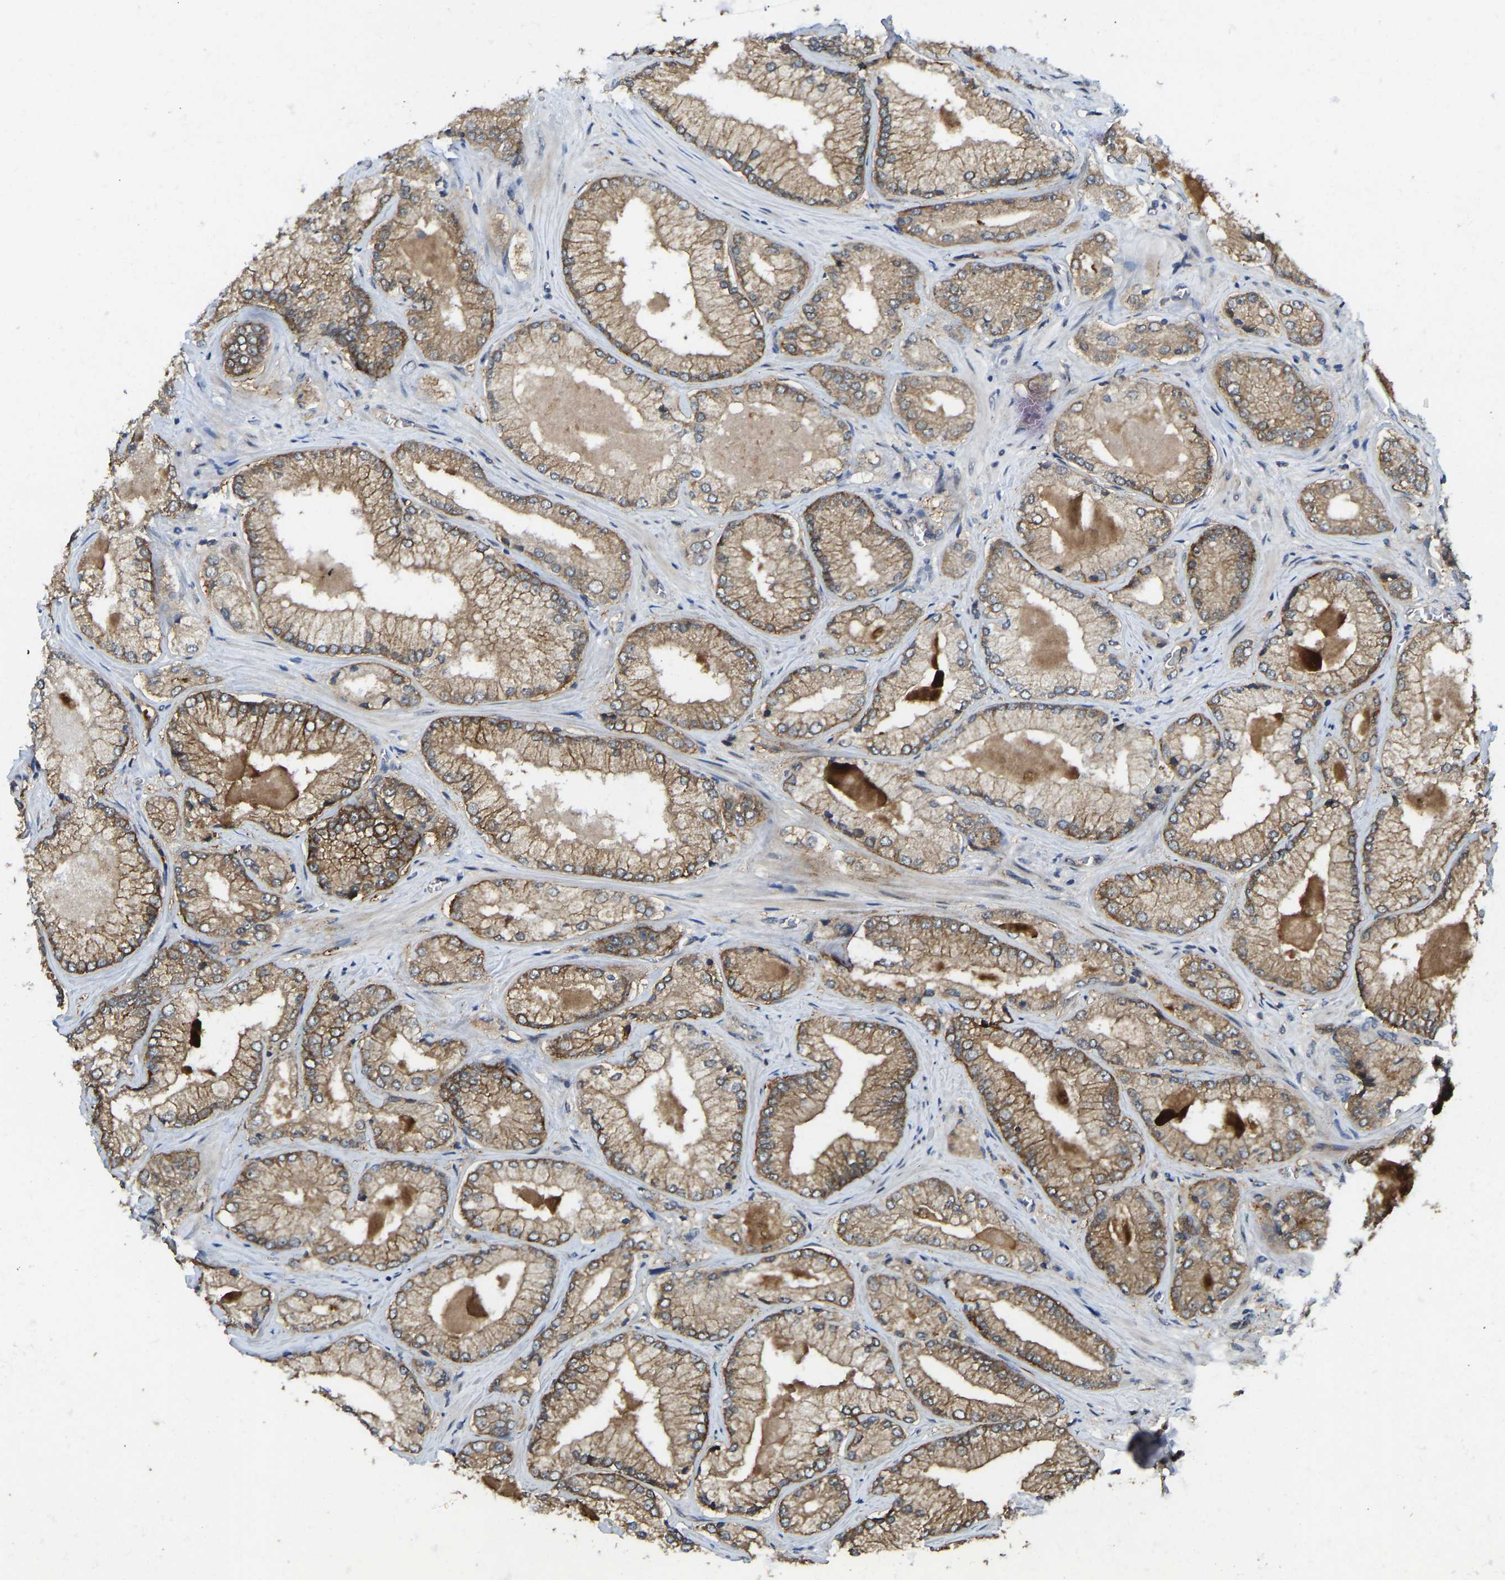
{"staining": {"intensity": "moderate", "quantity": ">75%", "location": "cytoplasmic/membranous"}, "tissue": "prostate cancer", "cell_type": "Tumor cells", "image_type": "cancer", "snomed": [{"axis": "morphology", "description": "Adenocarcinoma, Low grade"}, {"axis": "topography", "description": "Prostate"}], "caption": "Moderate cytoplasmic/membranous staining for a protein is appreciated in approximately >75% of tumor cells of prostate cancer (adenocarcinoma (low-grade)) using immunohistochemistry (IHC).", "gene": "NDRG3", "patient": {"sex": "male", "age": 65}}